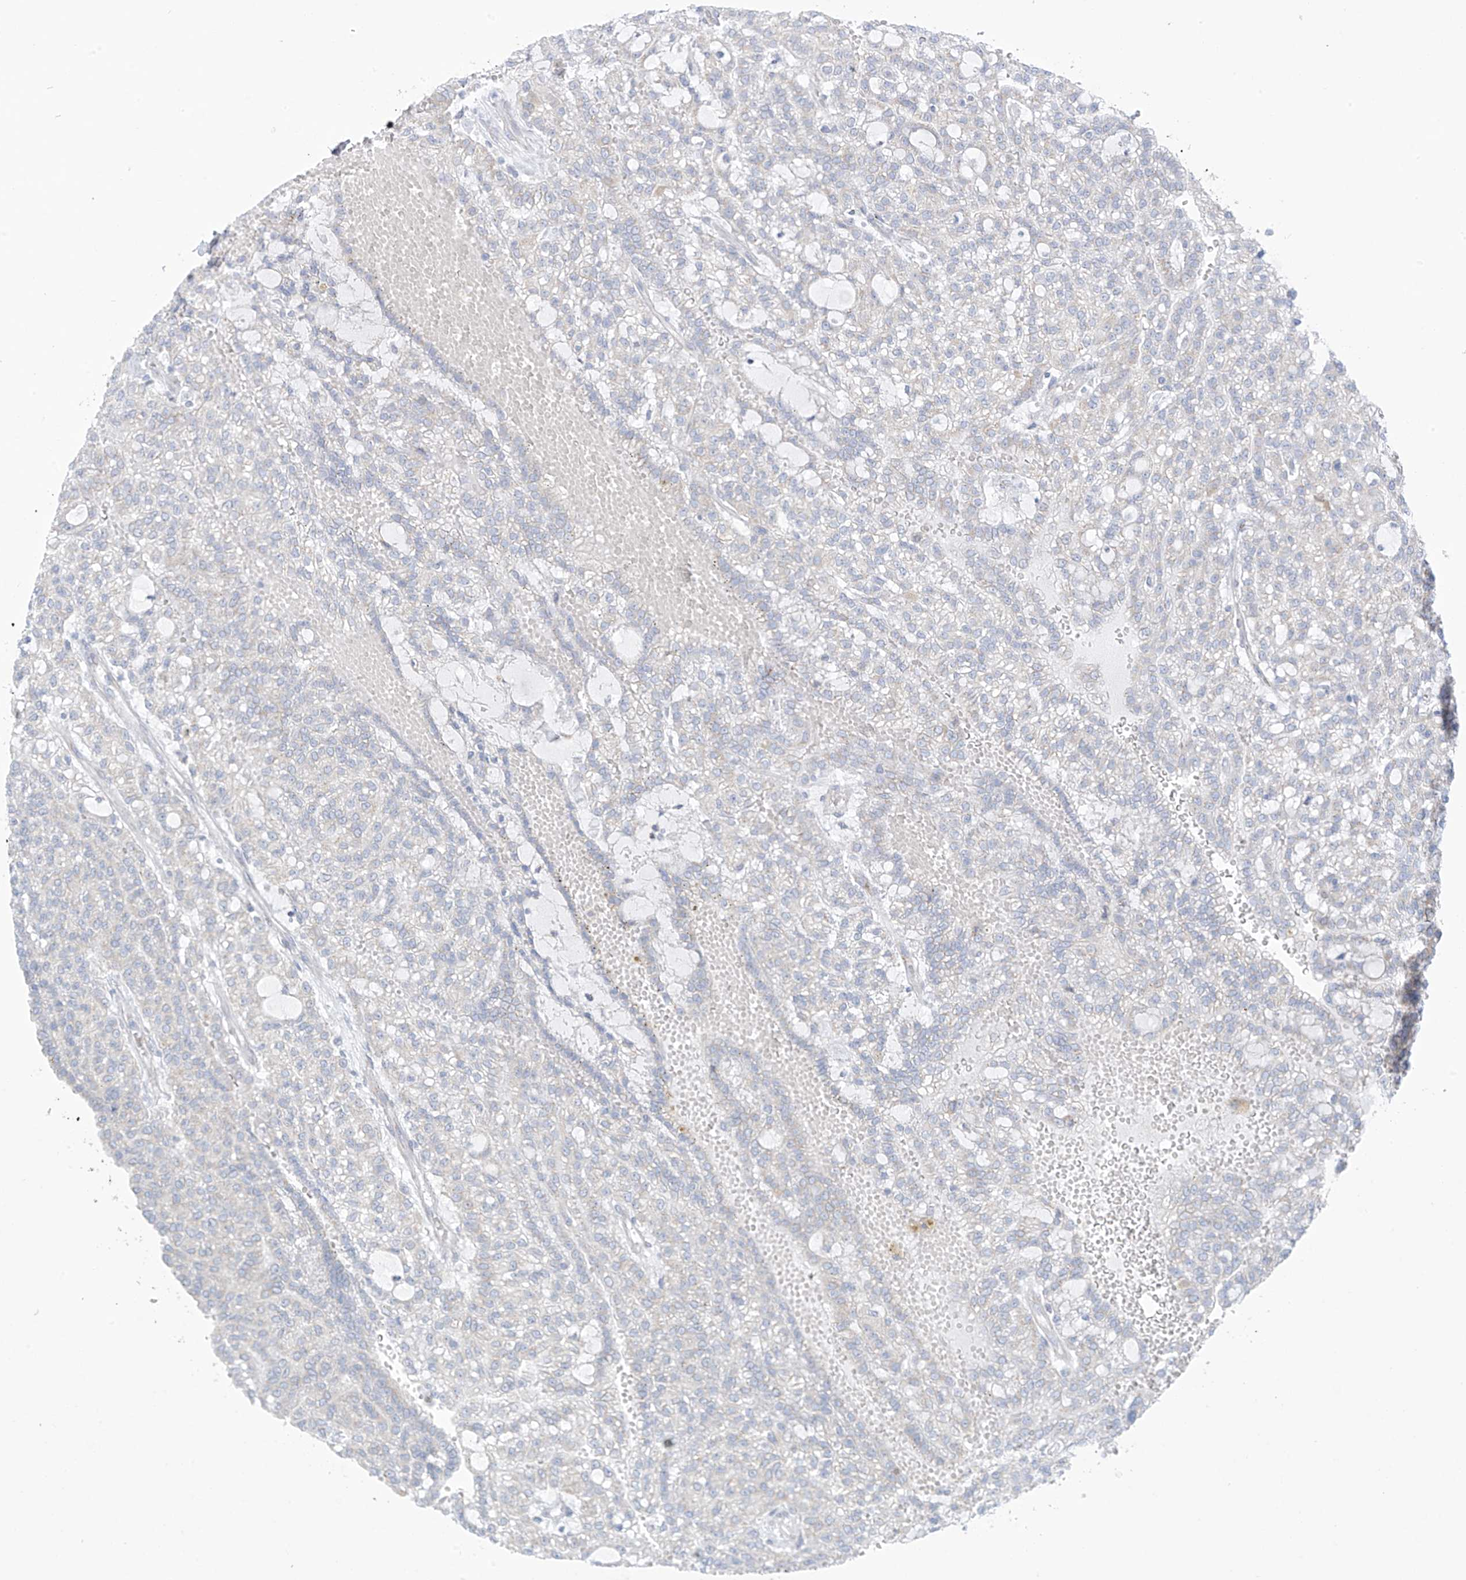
{"staining": {"intensity": "negative", "quantity": "none", "location": "none"}, "tissue": "renal cancer", "cell_type": "Tumor cells", "image_type": "cancer", "snomed": [{"axis": "morphology", "description": "Adenocarcinoma, NOS"}, {"axis": "topography", "description": "Kidney"}], "caption": "IHC of renal adenocarcinoma reveals no staining in tumor cells. (DAB (3,3'-diaminobenzidine) immunohistochemistry (IHC) visualized using brightfield microscopy, high magnification).", "gene": "TRMT2B", "patient": {"sex": "male", "age": 63}}